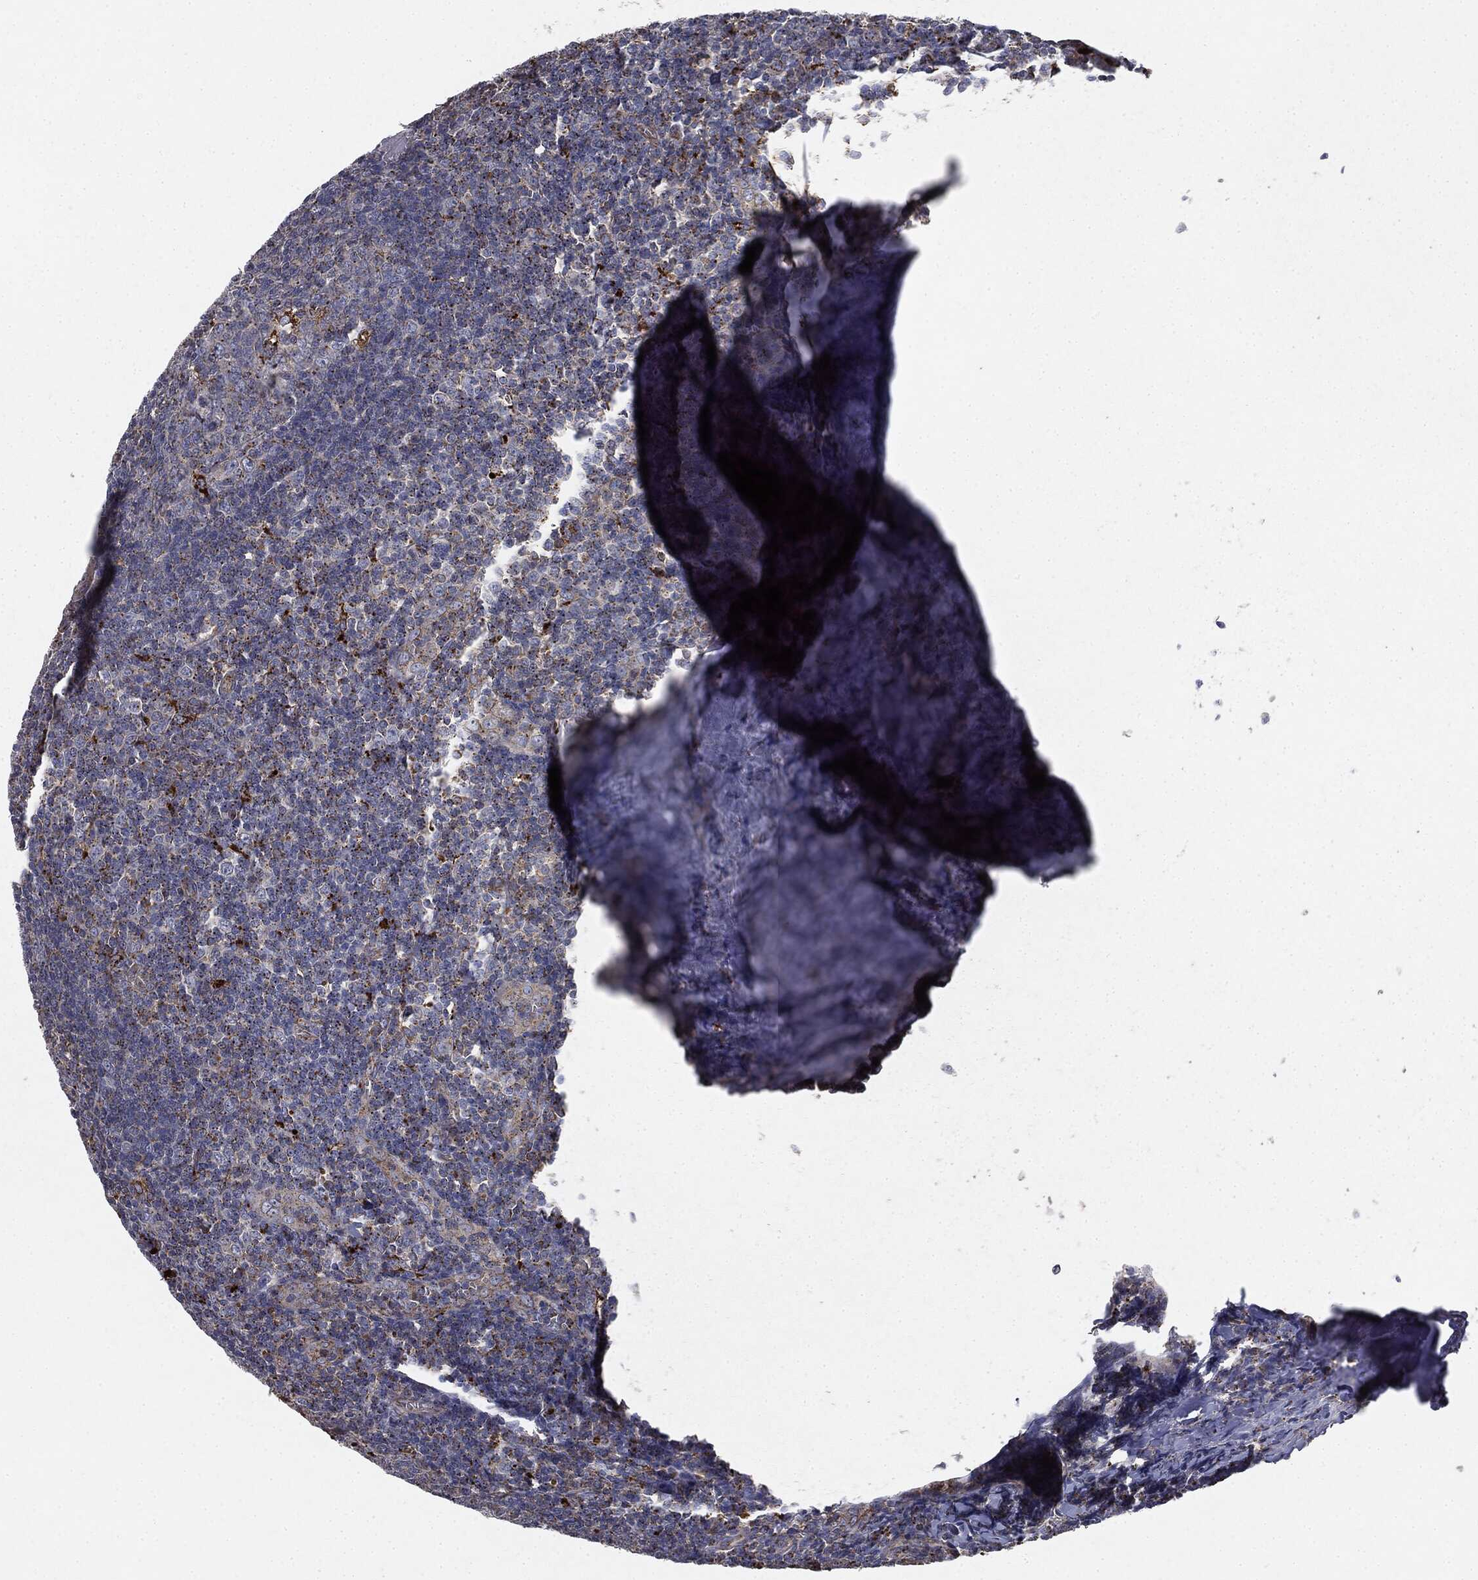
{"staining": {"intensity": "strong", "quantity": "<25%", "location": "cytoplasmic/membranous"}, "tissue": "tonsil", "cell_type": "Germinal center cells", "image_type": "normal", "snomed": [{"axis": "morphology", "description": "Normal tissue, NOS"}, {"axis": "topography", "description": "Tonsil"}], "caption": "Tonsil stained for a protein reveals strong cytoplasmic/membranous positivity in germinal center cells. (DAB (3,3'-diaminobenzidine) = brown stain, brightfield microscopy at high magnification).", "gene": "CTSA", "patient": {"sex": "male", "age": 20}}